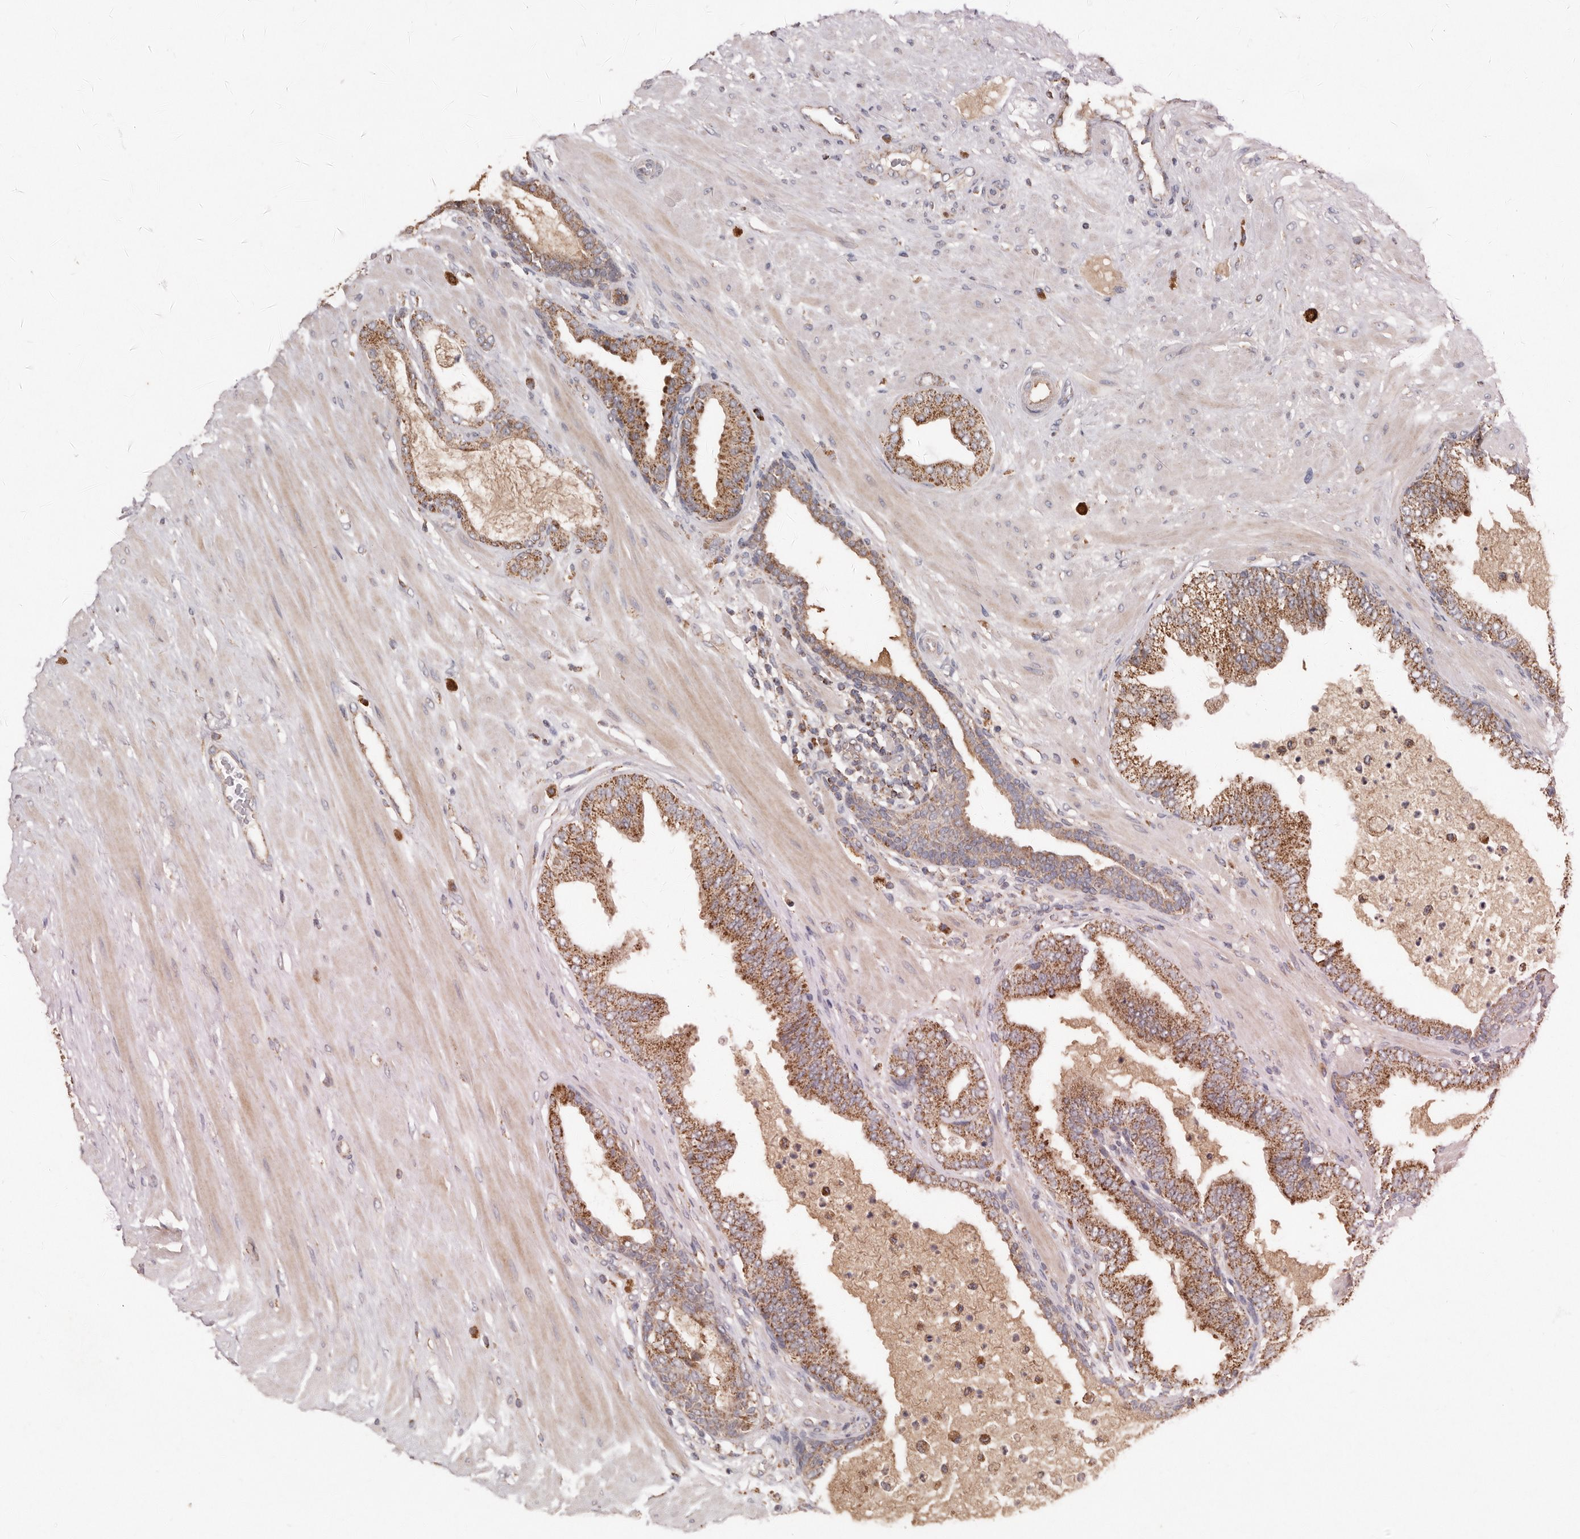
{"staining": {"intensity": "moderate", "quantity": ">75%", "location": "cytoplasmic/membranous"}, "tissue": "prostate cancer", "cell_type": "Tumor cells", "image_type": "cancer", "snomed": [{"axis": "morphology", "description": "Adenocarcinoma, Low grade"}, {"axis": "topography", "description": "Prostate"}], "caption": "Immunohistochemistry of prostate cancer (adenocarcinoma (low-grade)) displays medium levels of moderate cytoplasmic/membranous expression in about >75% of tumor cells.", "gene": "KIF26B", "patient": {"sex": "male", "age": 63}}